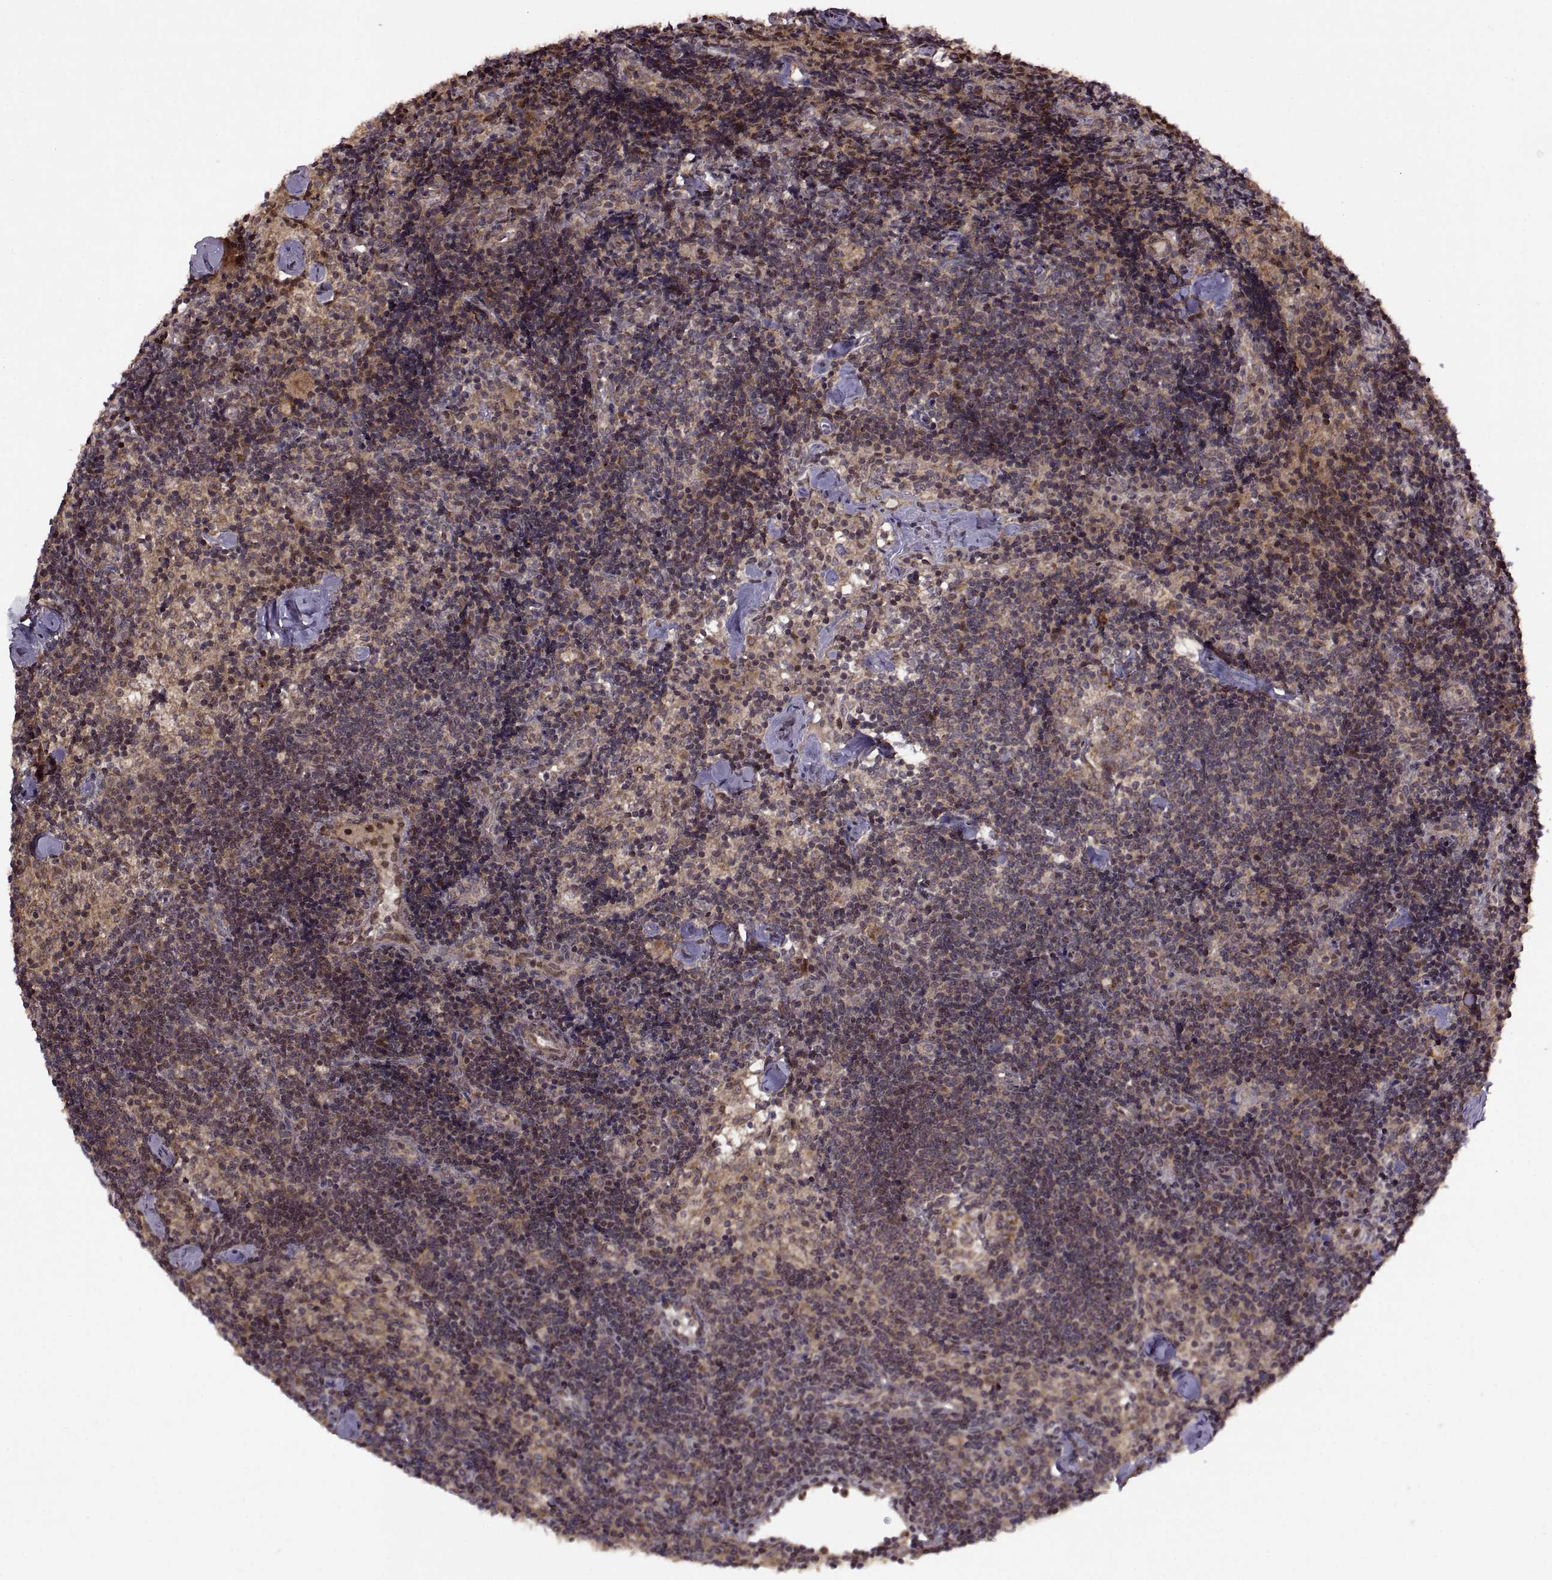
{"staining": {"intensity": "moderate", "quantity": "25%-75%", "location": "cytoplasmic/membranous"}, "tissue": "lymph node", "cell_type": "Germinal center cells", "image_type": "normal", "snomed": [{"axis": "morphology", "description": "Normal tissue, NOS"}, {"axis": "topography", "description": "Lymph node"}], "caption": "IHC image of unremarkable lymph node: lymph node stained using immunohistochemistry shows medium levels of moderate protein expression localized specifically in the cytoplasmic/membranous of germinal center cells, appearing as a cytoplasmic/membranous brown color.", "gene": "PTOV1", "patient": {"sex": "female", "age": 42}}